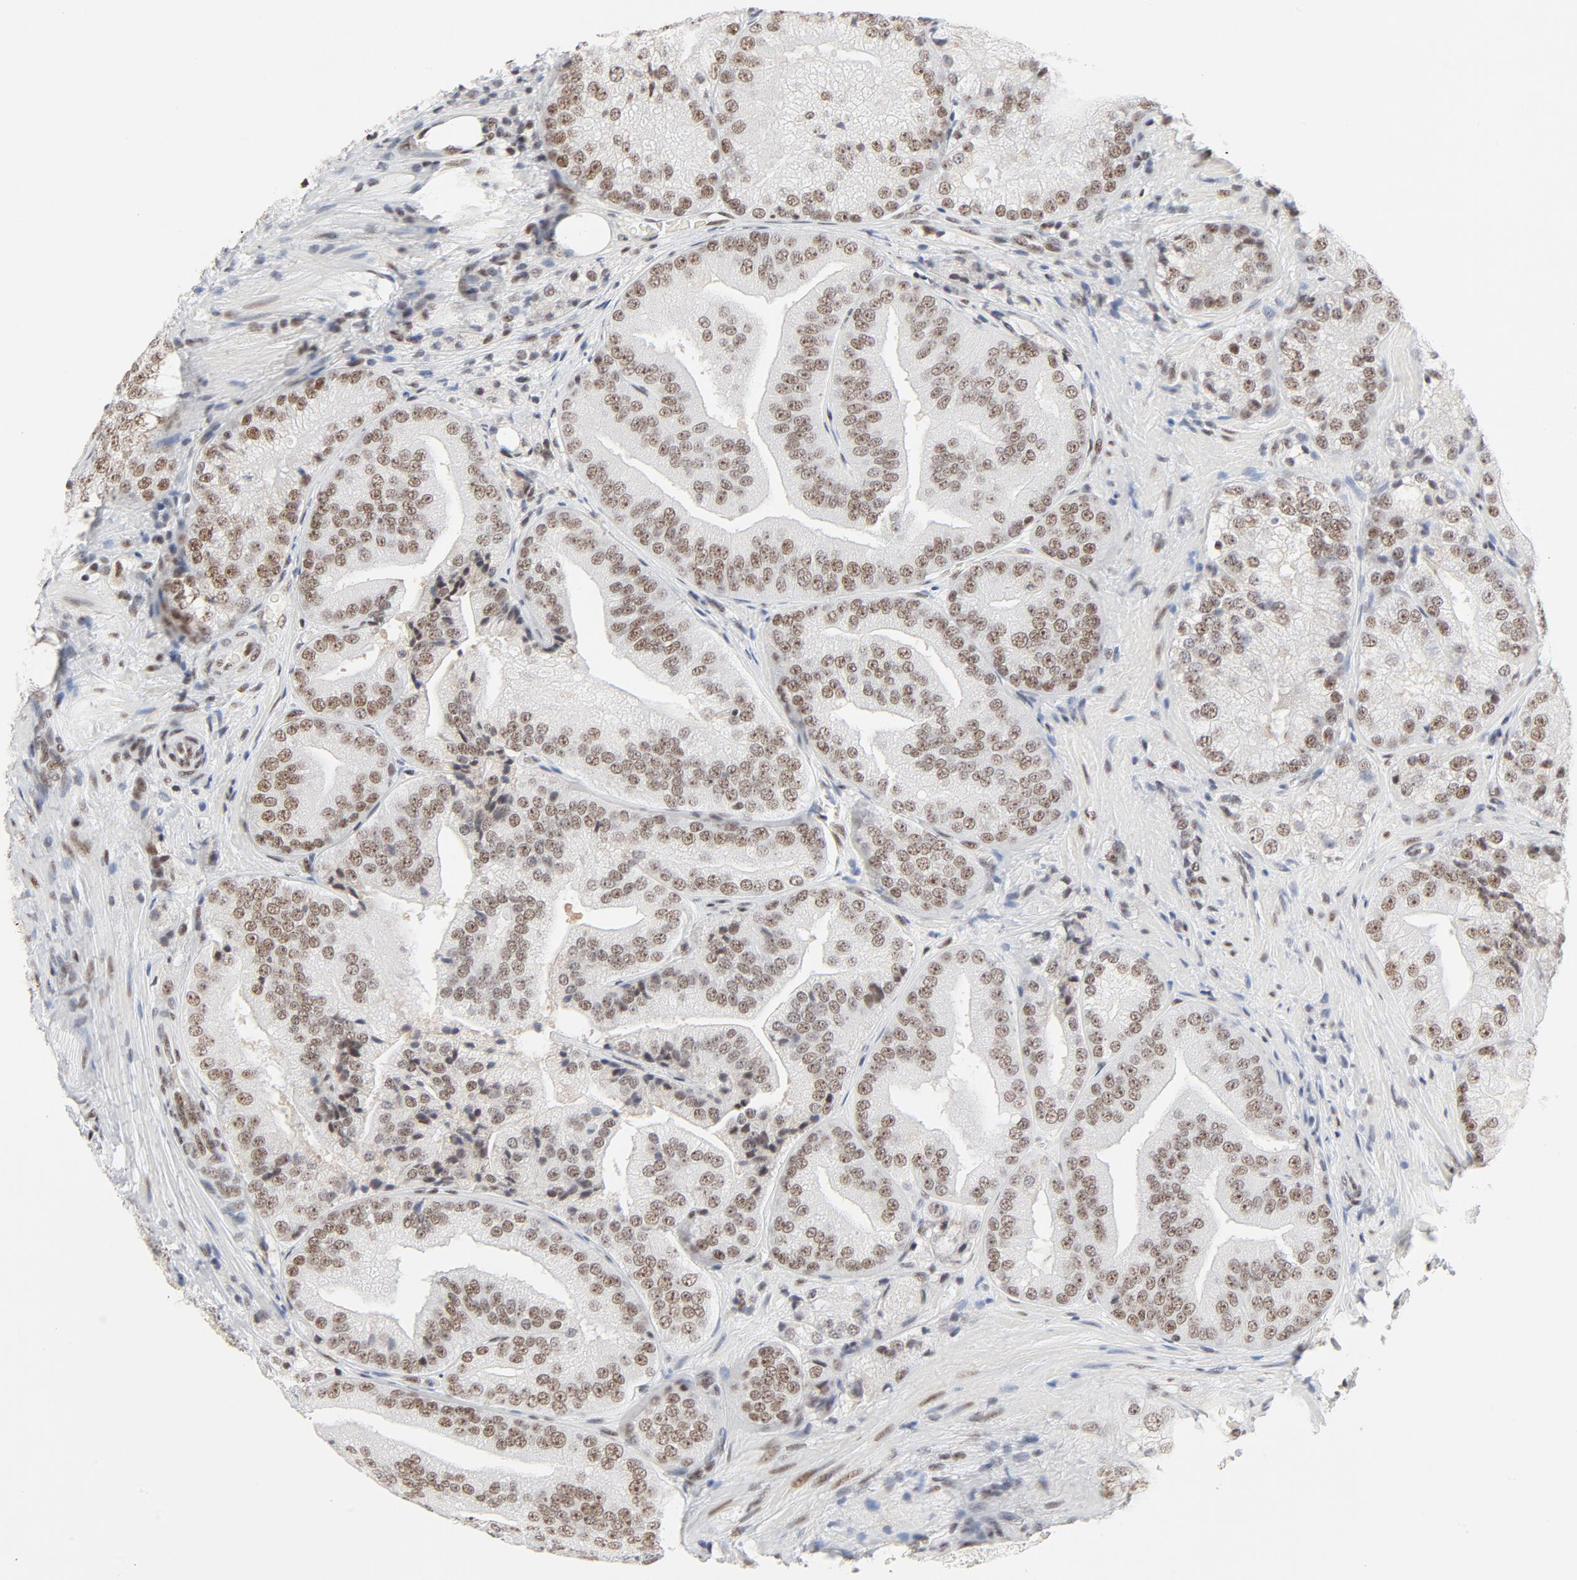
{"staining": {"intensity": "moderate", "quantity": ">75%", "location": "nuclear"}, "tissue": "prostate cancer", "cell_type": "Tumor cells", "image_type": "cancer", "snomed": [{"axis": "morphology", "description": "Adenocarcinoma, Low grade"}, {"axis": "topography", "description": "Prostate"}], "caption": "A high-resolution histopathology image shows immunohistochemistry staining of adenocarcinoma (low-grade) (prostate), which demonstrates moderate nuclear expression in approximately >75% of tumor cells.", "gene": "GTF2H1", "patient": {"sex": "male", "age": 60}}